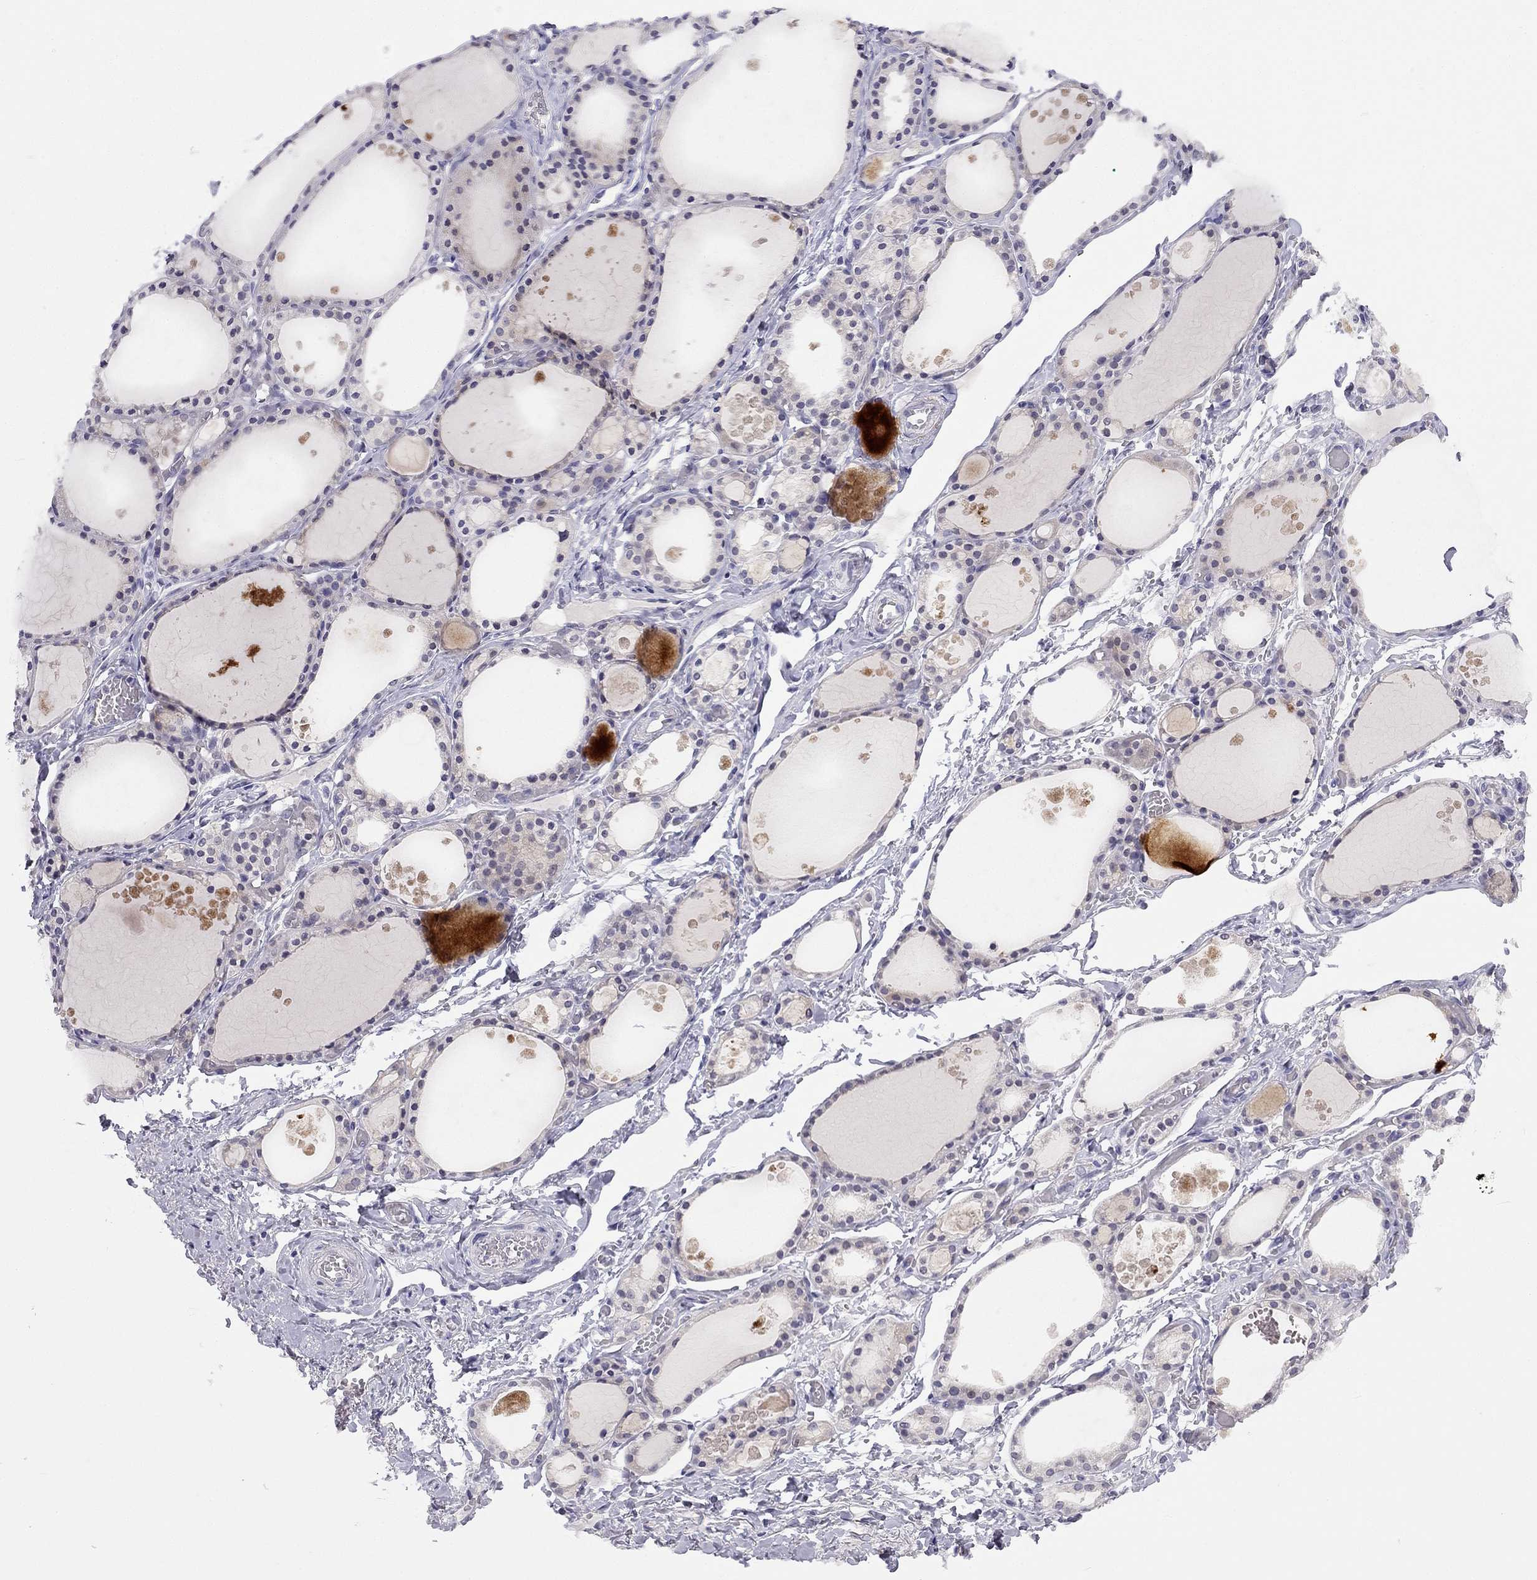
{"staining": {"intensity": "negative", "quantity": "none", "location": "none"}, "tissue": "thyroid gland", "cell_type": "Glandular cells", "image_type": "normal", "snomed": [{"axis": "morphology", "description": "Normal tissue, NOS"}, {"axis": "topography", "description": "Thyroid gland"}], "caption": "Protein analysis of benign thyroid gland shows no significant staining in glandular cells. (DAB immunohistochemistry (IHC) visualized using brightfield microscopy, high magnification).", "gene": "C16orf89", "patient": {"sex": "male", "age": 68}}